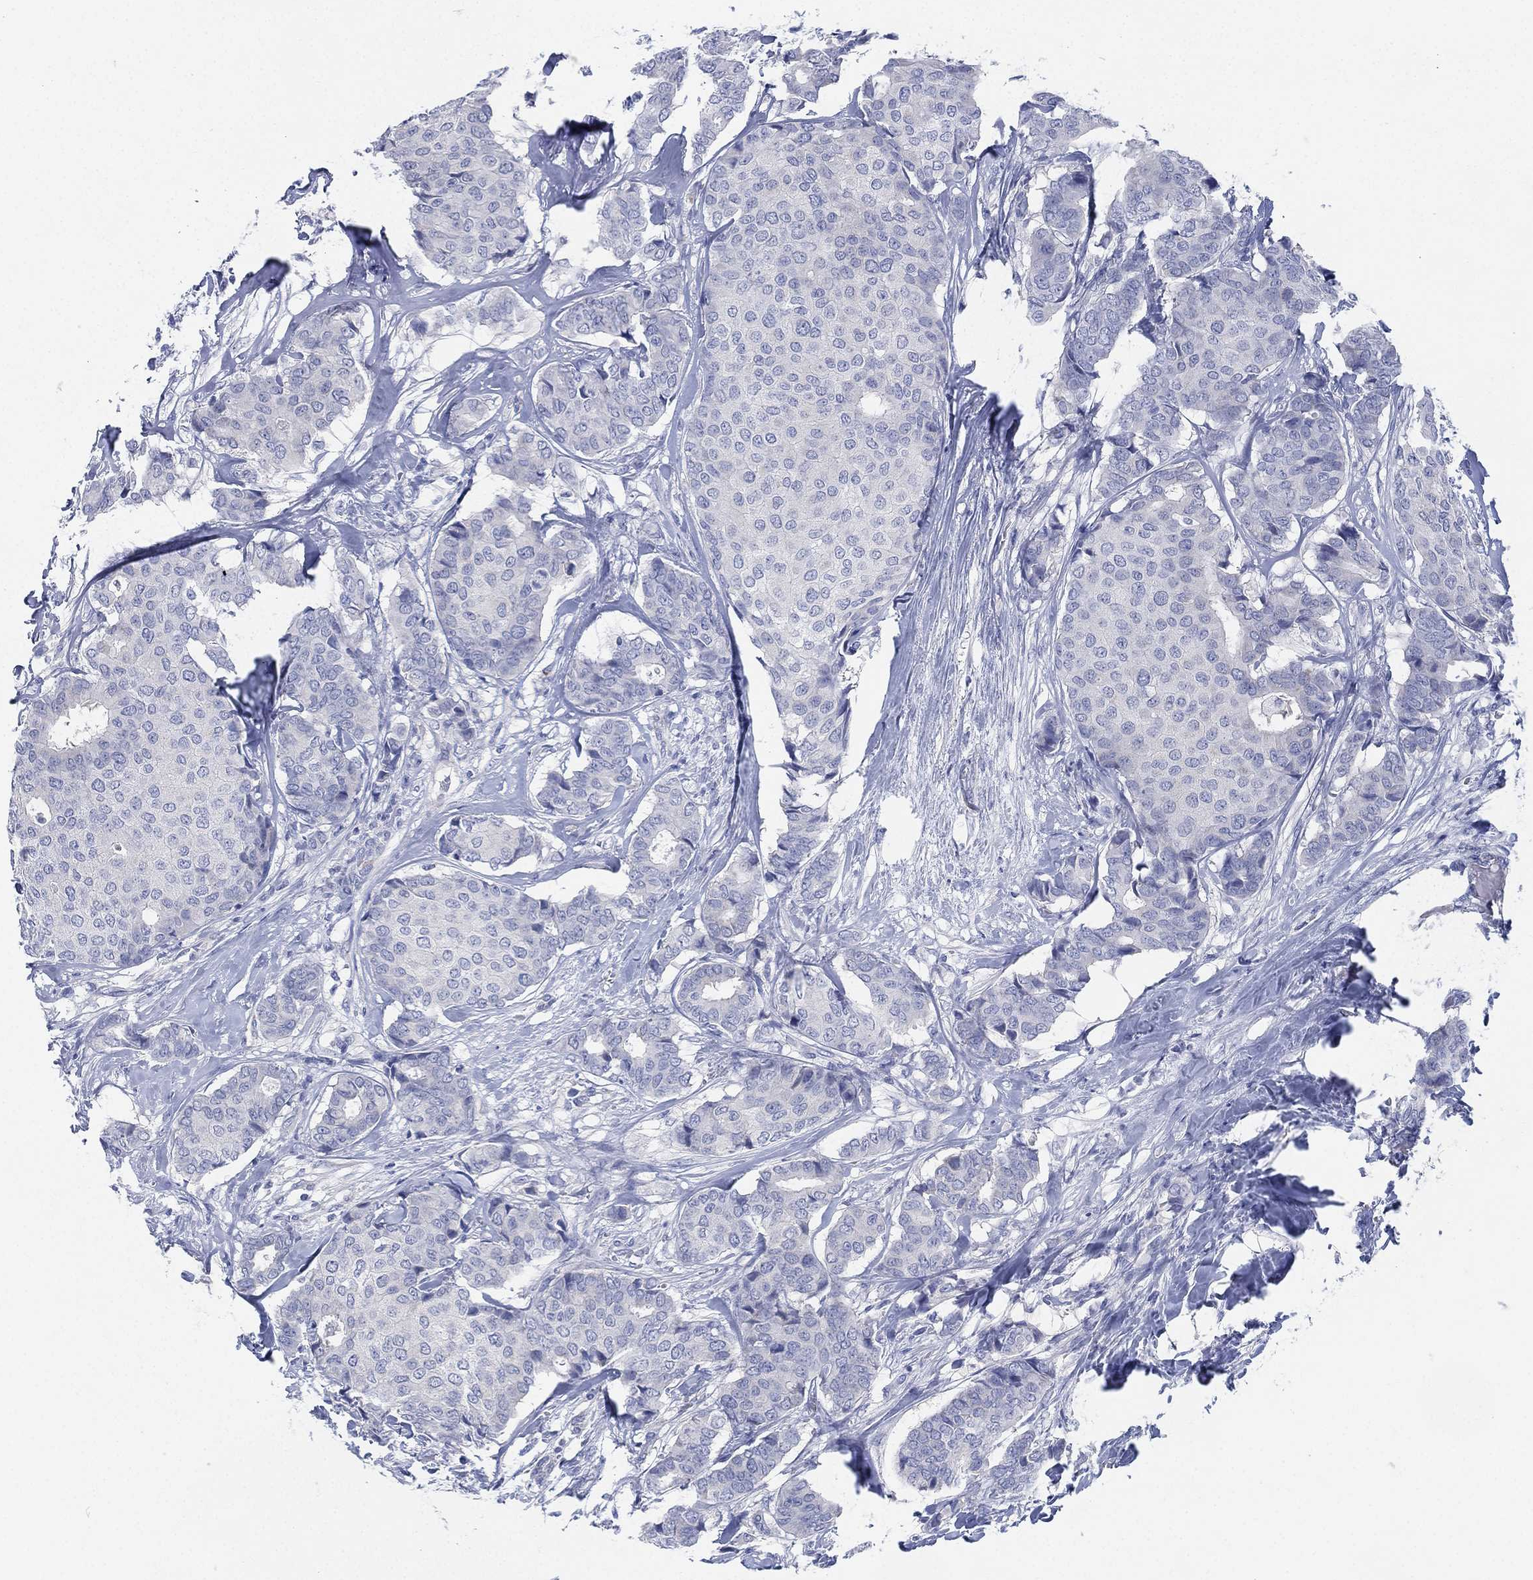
{"staining": {"intensity": "negative", "quantity": "none", "location": "none"}, "tissue": "breast cancer", "cell_type": "Tumor cells", "image_type": "cancer", "snomed": [{"axis": "morphology", "description": "Duct carcinoma"}, {"axis": "topography", "description": "Breast"}], "caption": "Tumor cells show no significant positivity in breast cancer.", "gene": "ADAD2", "patient": {"sex": "female", "age": 75}}